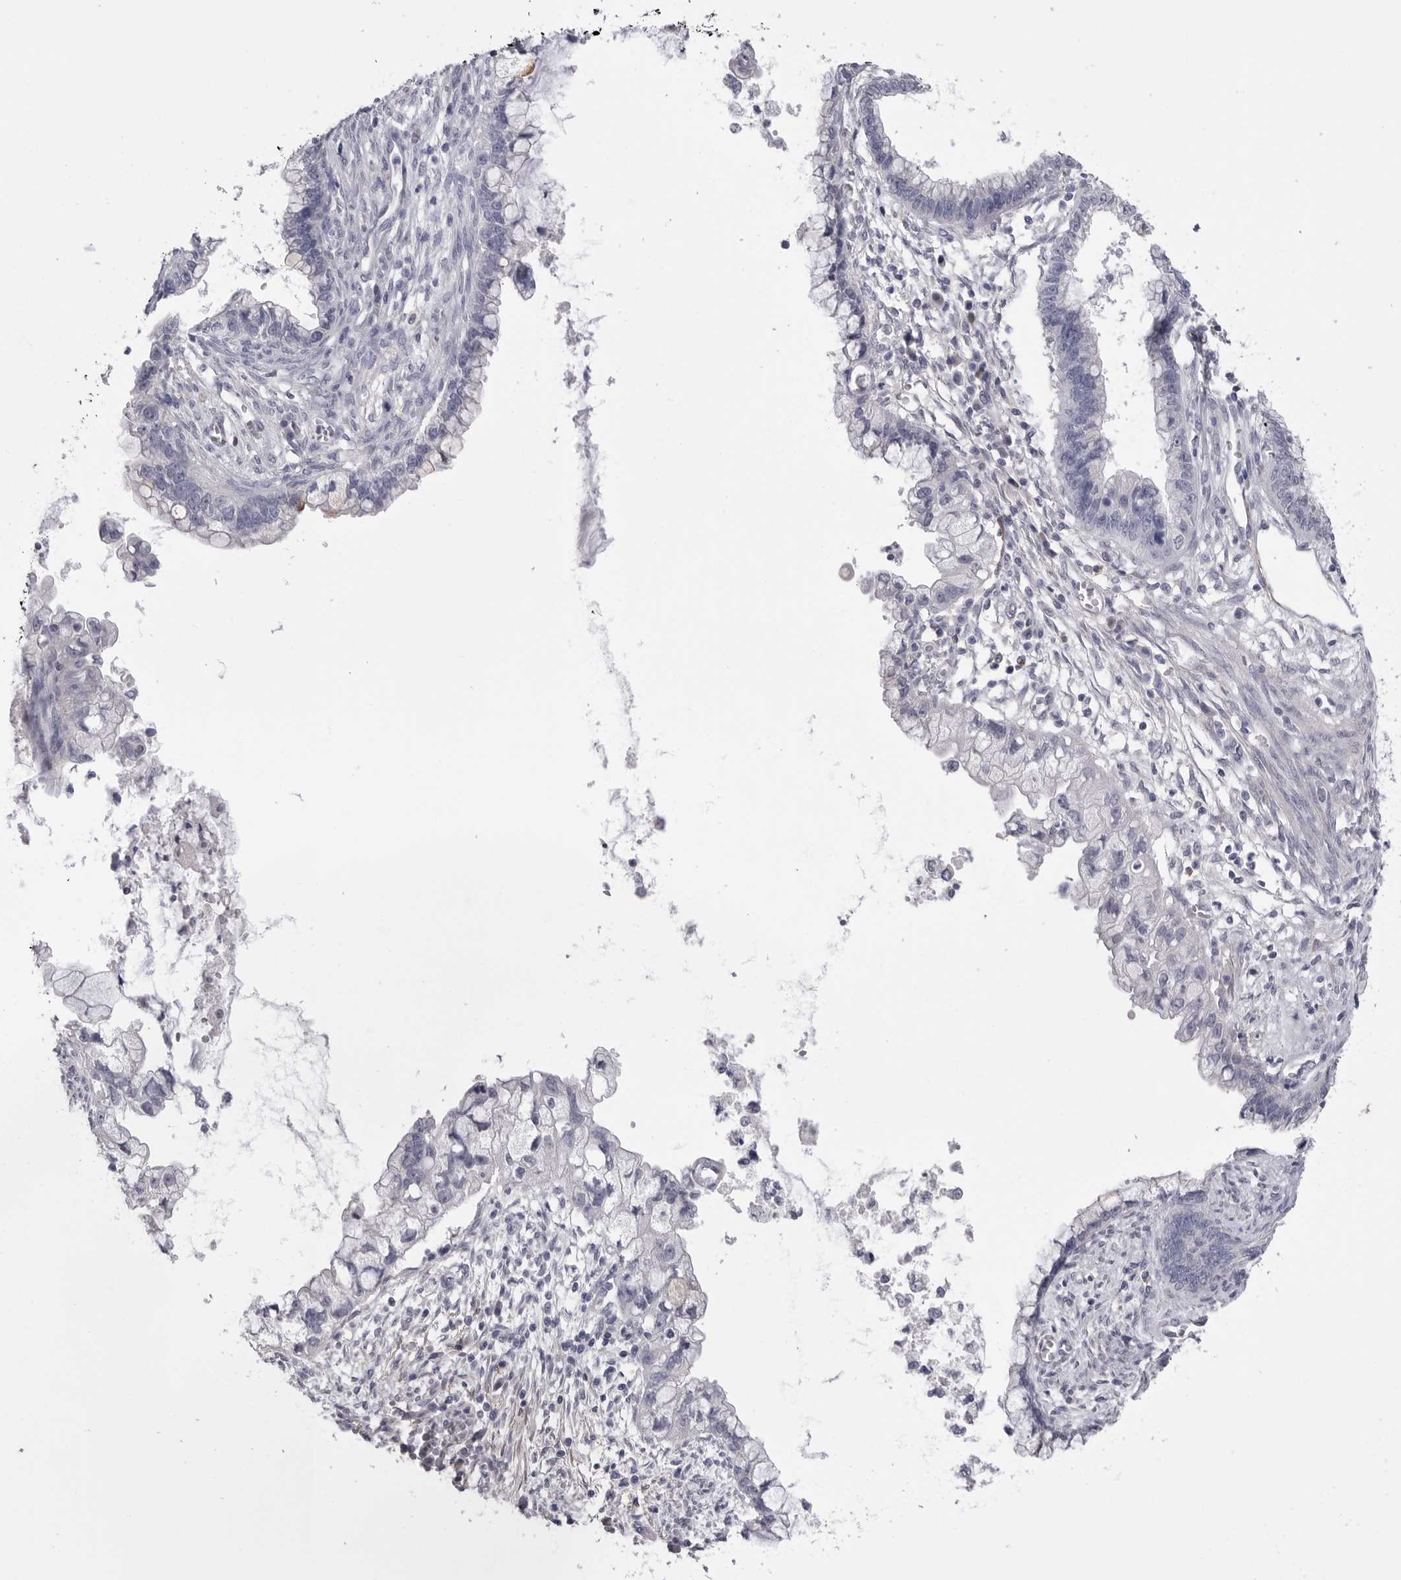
{"staining": {"intensity": "negative", "quantity": "none", "location": "none"}, "tissue": "cervical cancer", "cell_type": "Tumor cells", "image_type": "cancer", "snomed": [{"axis": "morphology", "description": "Adenocarcinoma, NOS"}, {"axis": "topography", "description": "Cervix"}], "caption": "Tumor cells are negative for brown protein staining in cervical adenocarcinoma.", "gene": "AKAP12", "patient": {"sex": "female", "age": 44}}